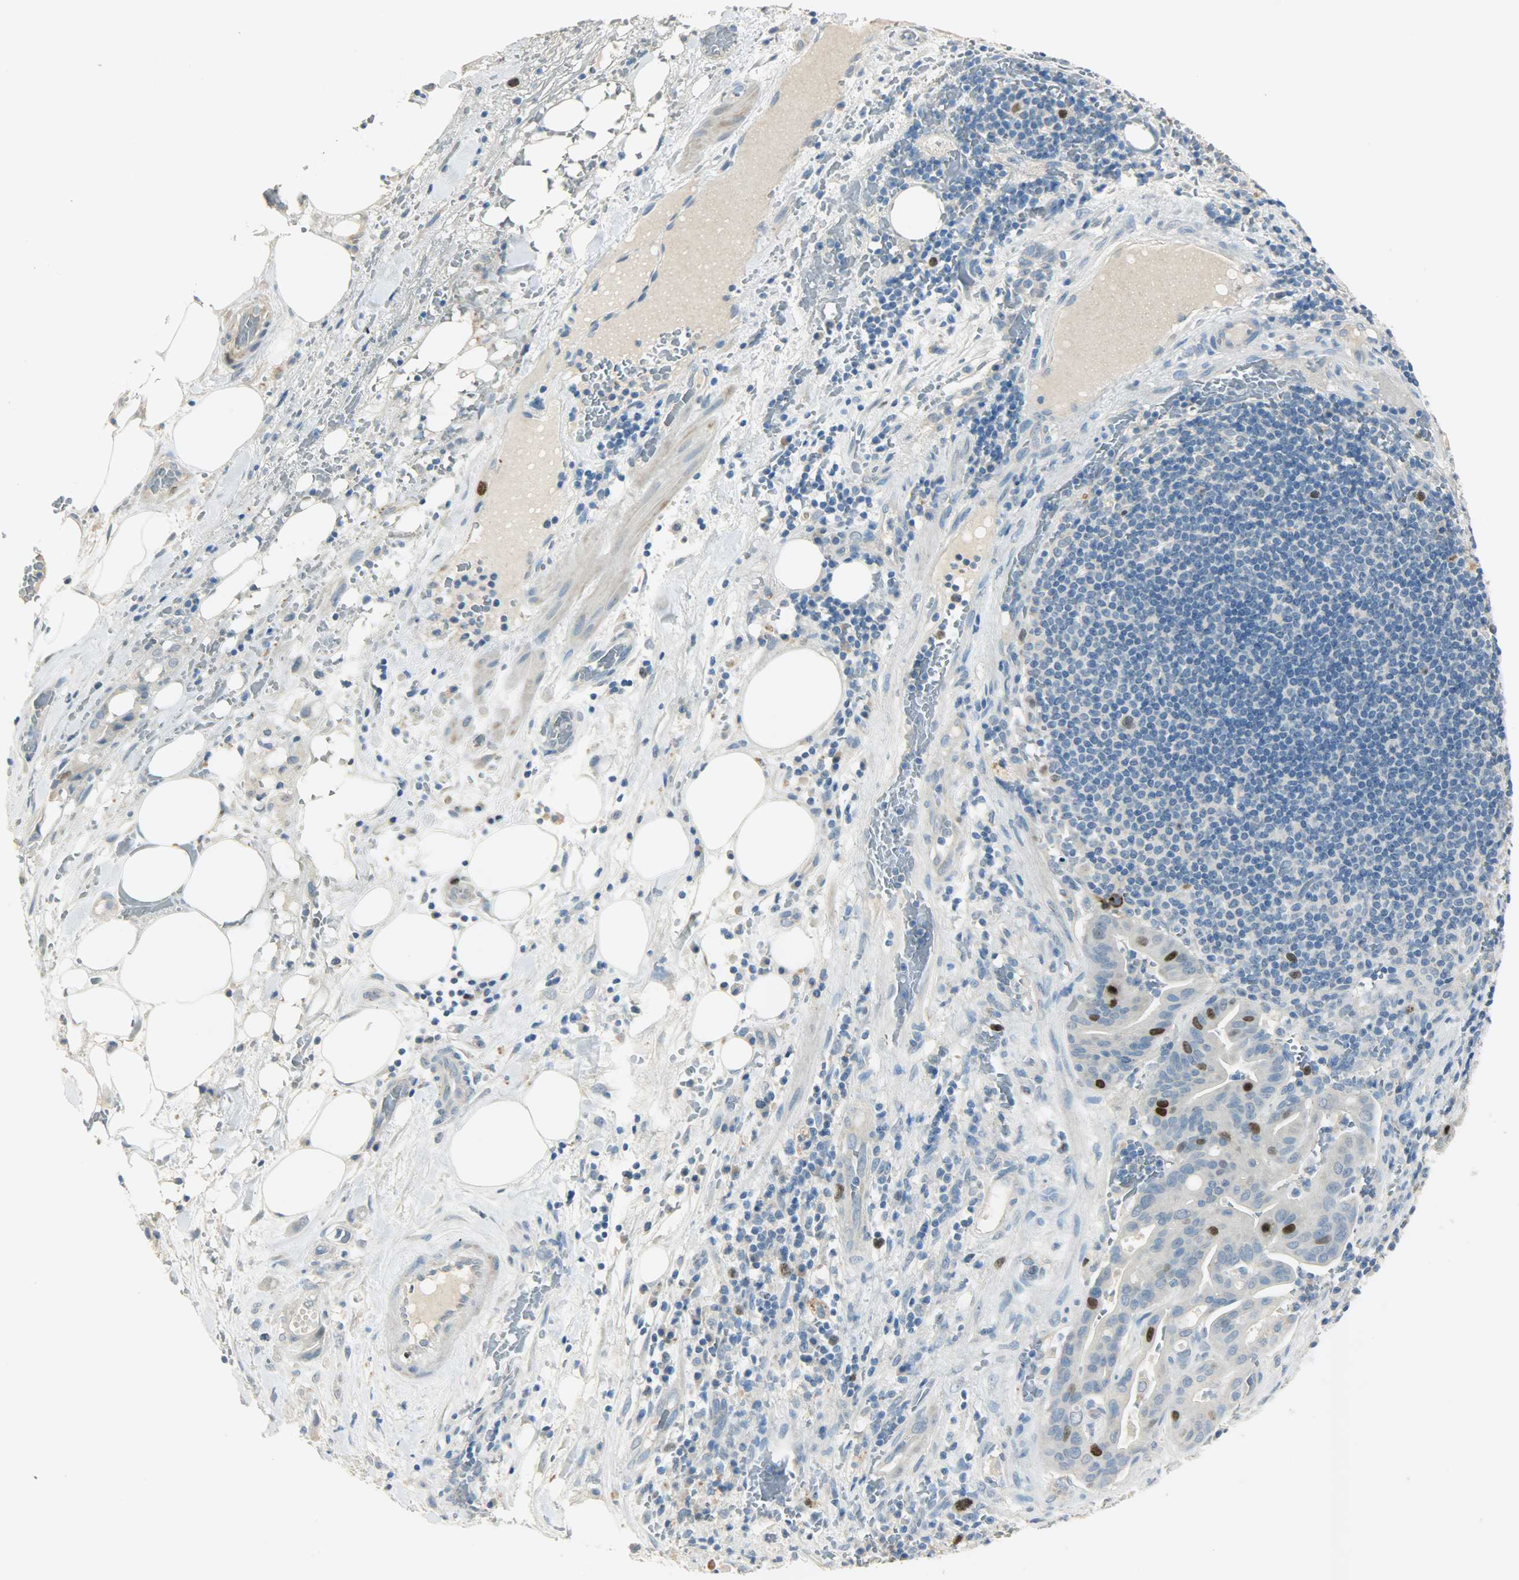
{"staining": {"intensity": "strong", "quantity": "<25%", "location": "cytoplasmic/membranous,nuclear"}, "tissue": "liver cancer", "cell_type": "Tumor cells", "image_type": "cancer", "snomed": [{"axis": "morphology", "description": "Cholangiocarcinoma"}, {"axis": "topography", "description": "Liver"}], "caption": "Immunohistochemical staining of human liver cancer demonstrates strong cytoplasmic/membranous and nuclear protein positivity in about <25% of tumor cells.", "gene": "TPX2", "patient": {"sex": "female", "age": 68}}